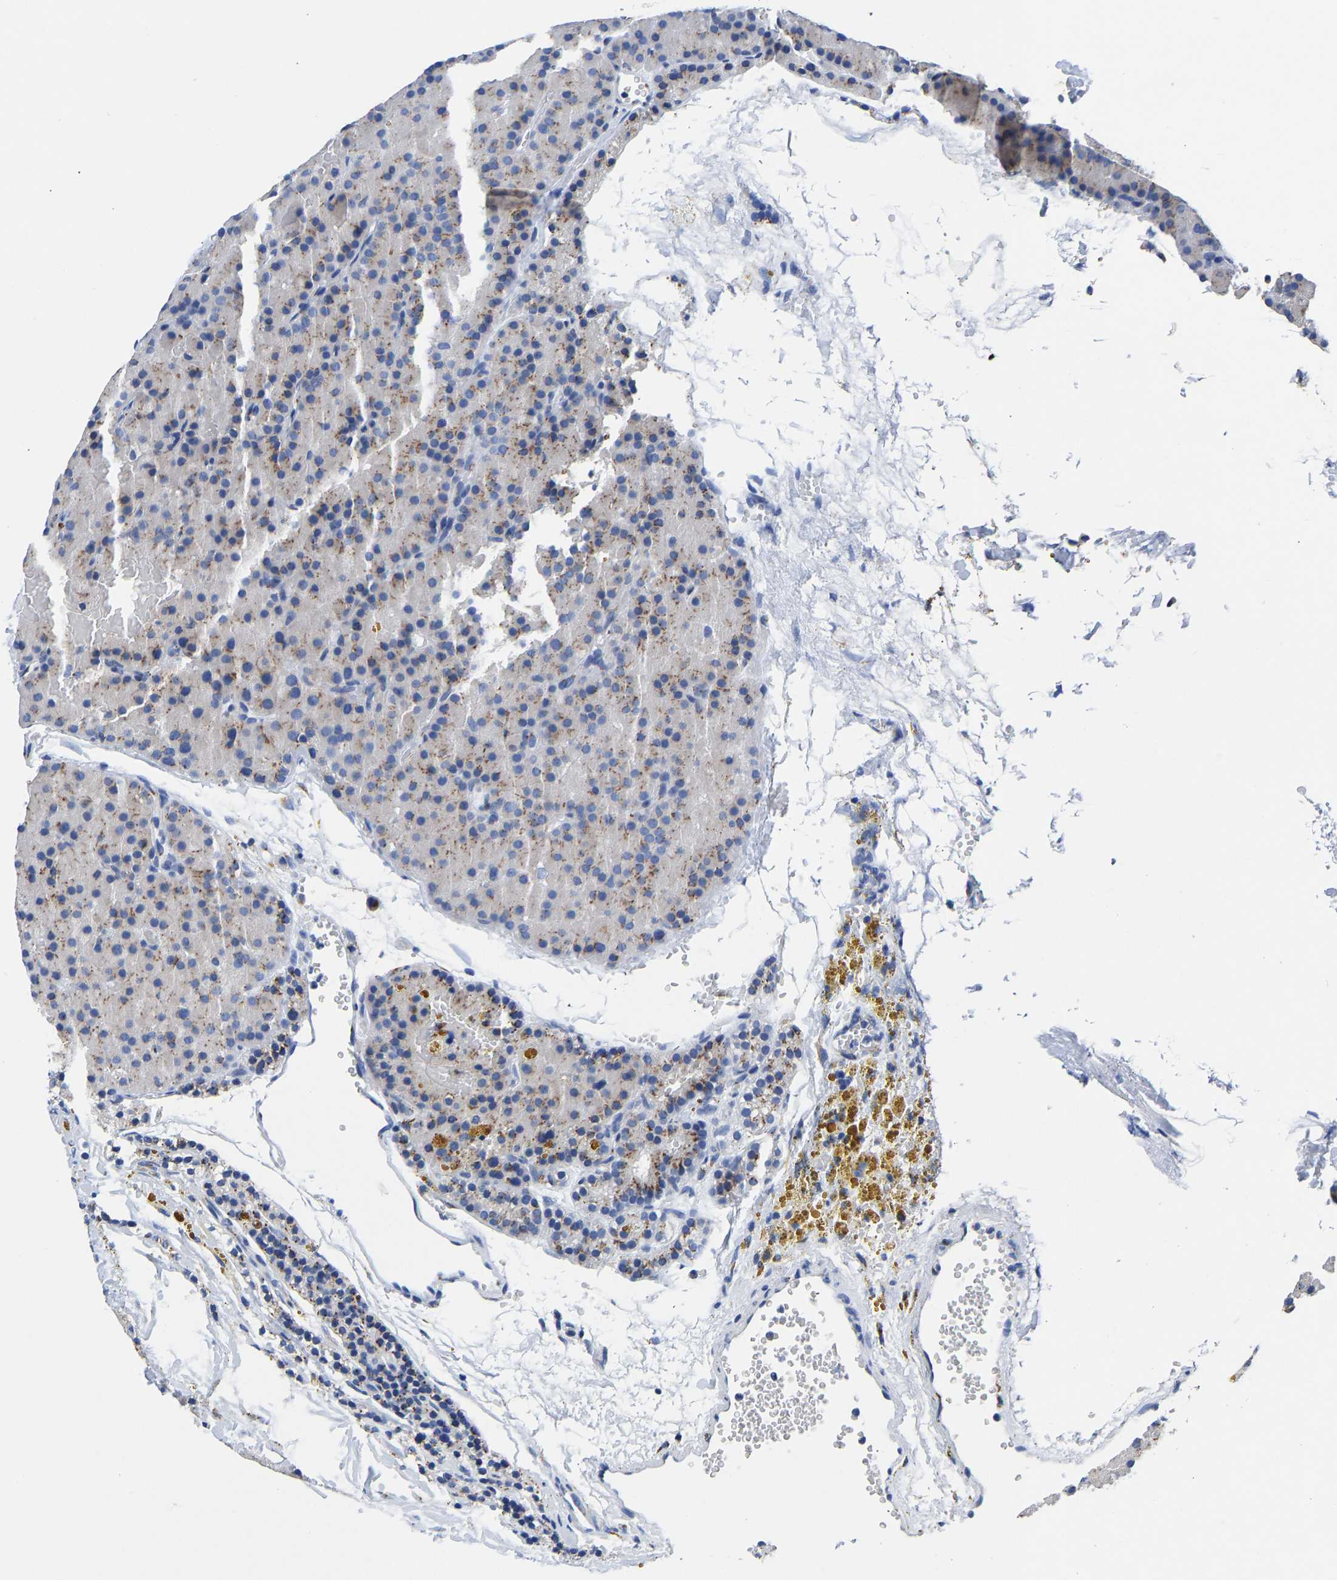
{"staining": {"intensity": "moderate", "quantity": "25%-75%", "location": "cytoplasmic/membranous"}, "tissue": "parathyroid gland", "cell_type": "Glandular cells", "image_type": "normal", "snomed": [{"axis": "morphology", "description": "Normal tissue, NOS"}, {"axis": "morphology", "description": "Adenoma, NOS"}, {"axis": "topography", "description": "Parathyroid gland"}], "caption": "Protein expression analysis of unremarkable human parathyroid gland reveals moderate cytoplasmic/membranous expression in about 25%-75% of glandular cells. (brown staining indicates protein expression, while blue staining denotes nuclei).", "gene": "TMEM87A", "patient": {"sex": "male", "age": 75}}